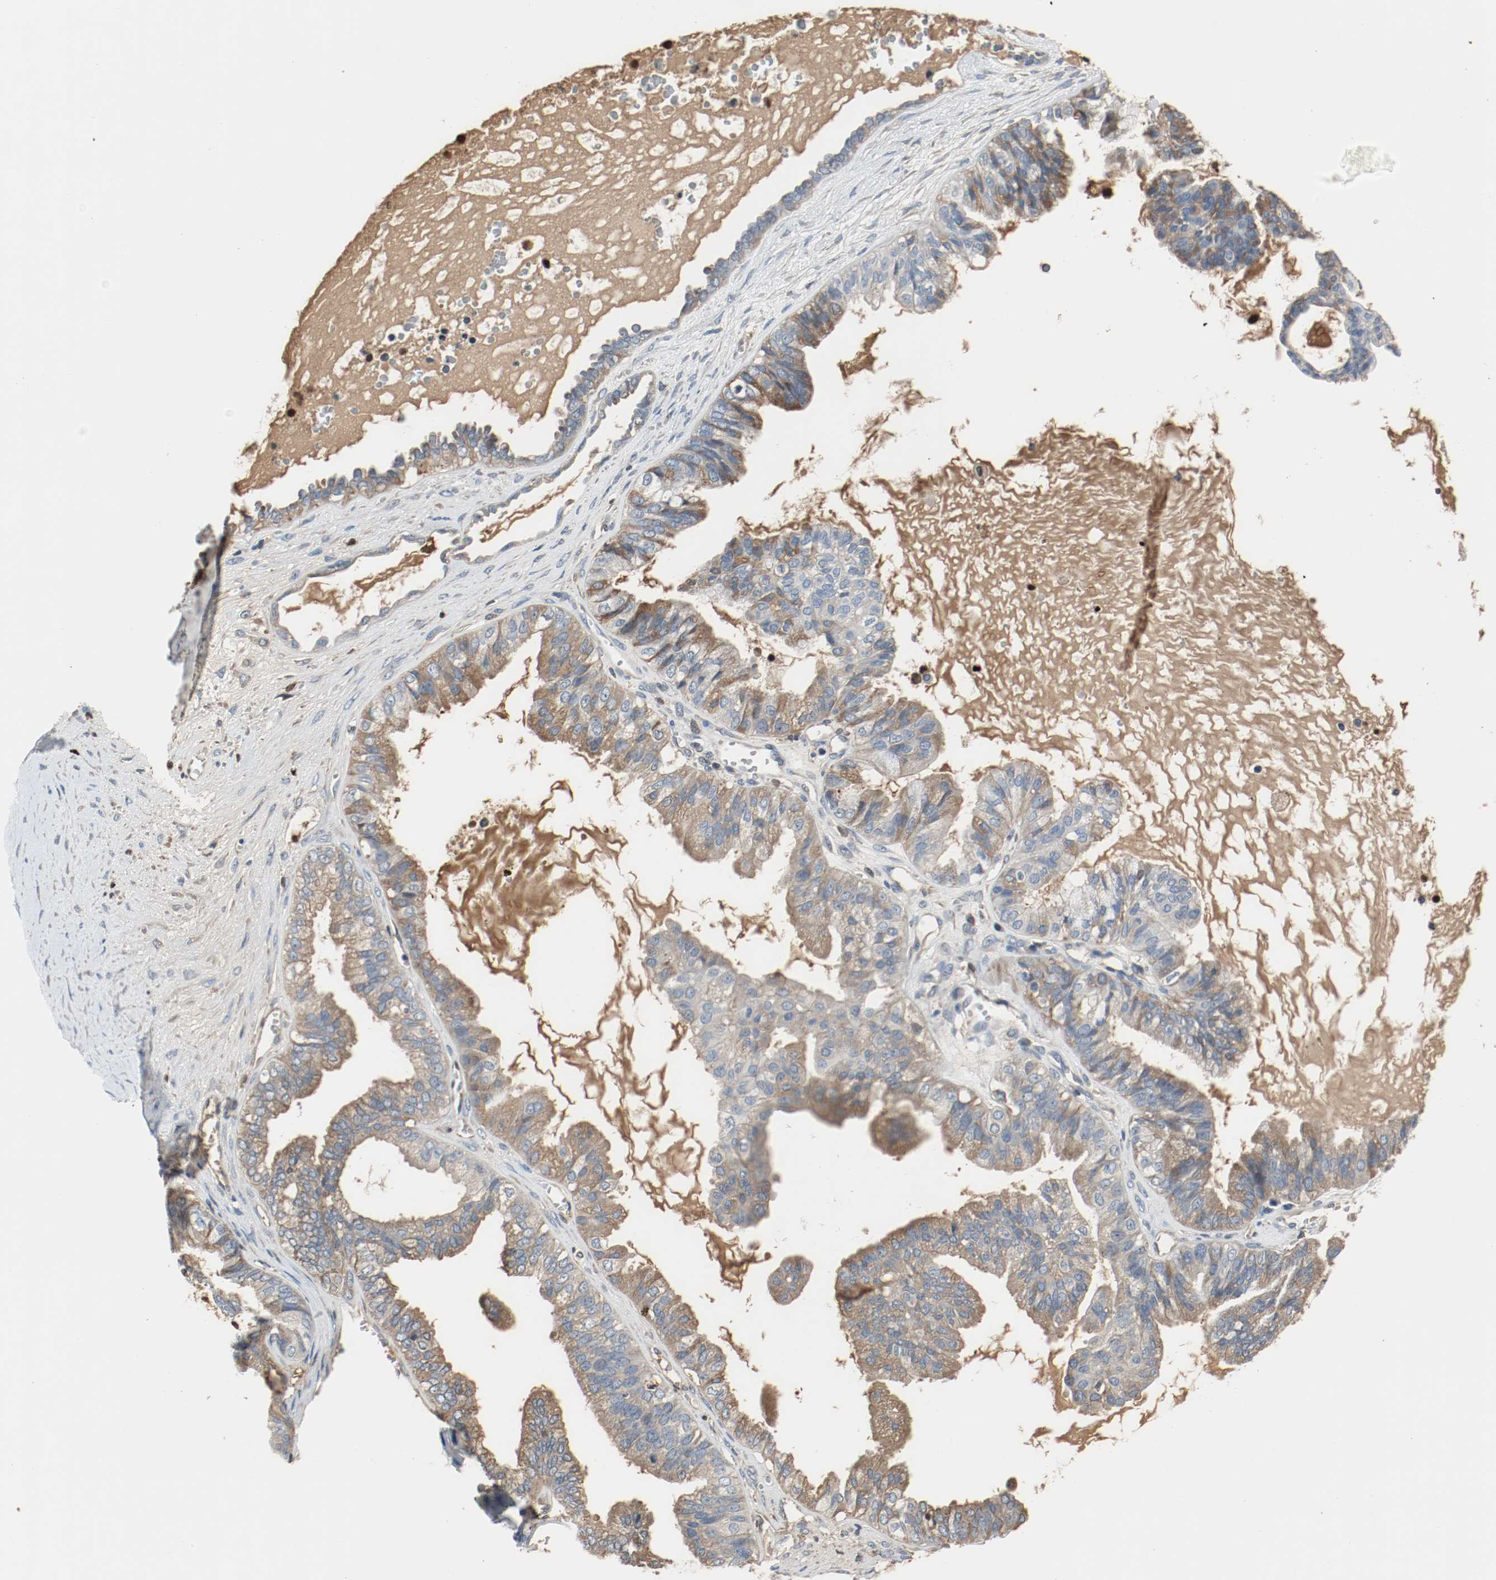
{"staining": {"intensity": "moderate", "quantity": "25%-75%", "location": "cytoplasmic/membranous"}, "tissue": "ovarian cancer", "cell_type": "Tumor cells", "image_type": "cancer", "snomed": [{"axis": "morphology", "description": "Carcinoma, NOS"}, {"axis": "morphology", "description": "Carcinoma, endometroid"}, {"axis": "topography", "description": "Ovary"}], "caption": "DAB (3,3'-diaminobenzidine) immunohistochemical staining of endometroid carcinoma (ovarian) exhibits moderate cytoplasmic/membranous protein positivity in about 25%-75% of tumor cells.", "gene": "BLK", "patient": {"sex": "female", "age": 50}}